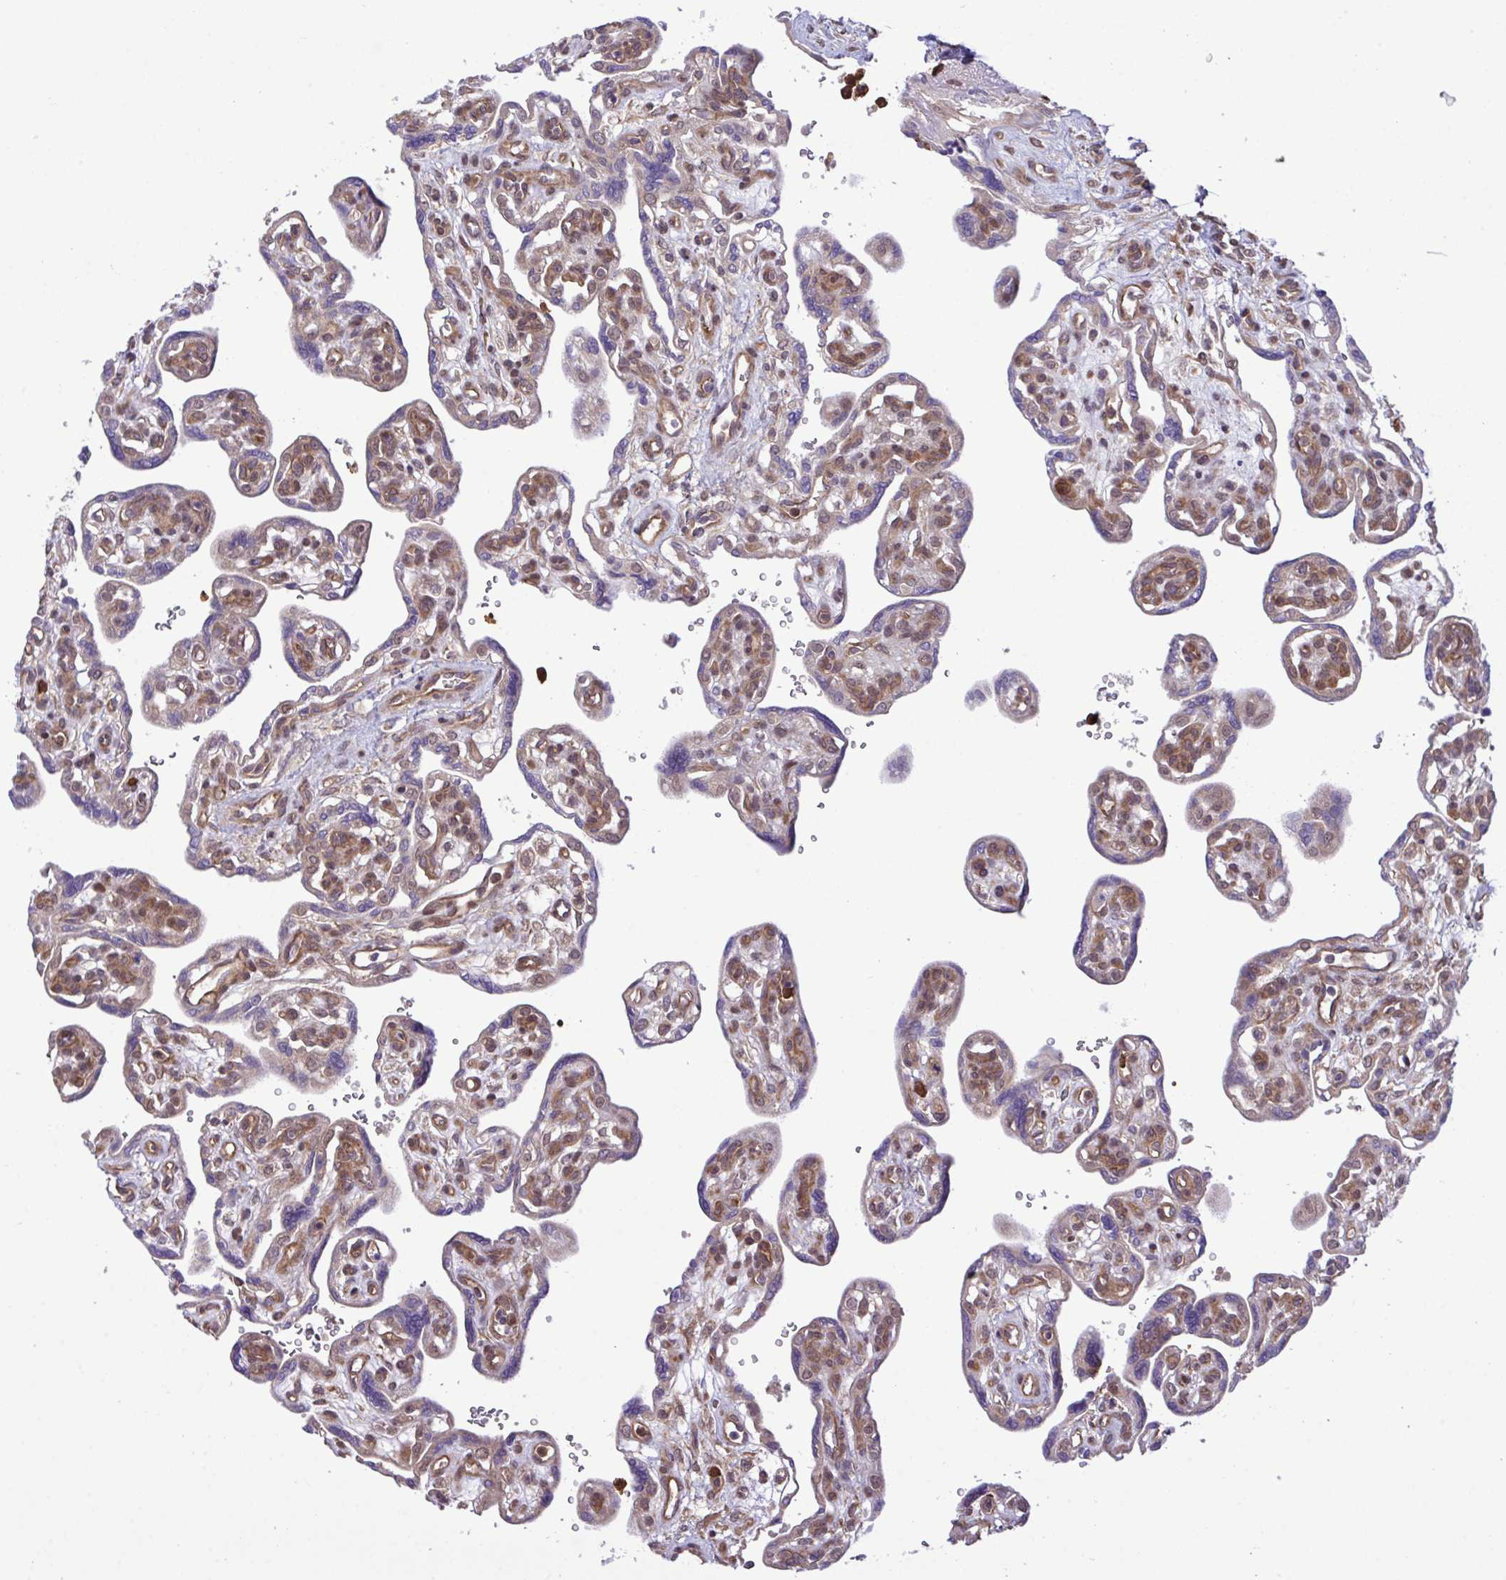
{"staining": {"intensity": "strong", "quantity": ">75%", "location": "cytoplasmic/membranous,nuclear"}, "tissue": "placenta", "cell_type": "Decidual cells", "image_type": "normal", "snomed": [{"axis": "morphology", "description": "Normal tissue, NOS"}, {"axis": "topography", "description": "Placenta"}], "caption": "Protein staining demonstrates strong cytoplasmic/membranous,nuclear expression in about >75% of decidual cells in benign placenta.", "gene": "CMPK1", "patient": {"sex": "female", "age": 39}}